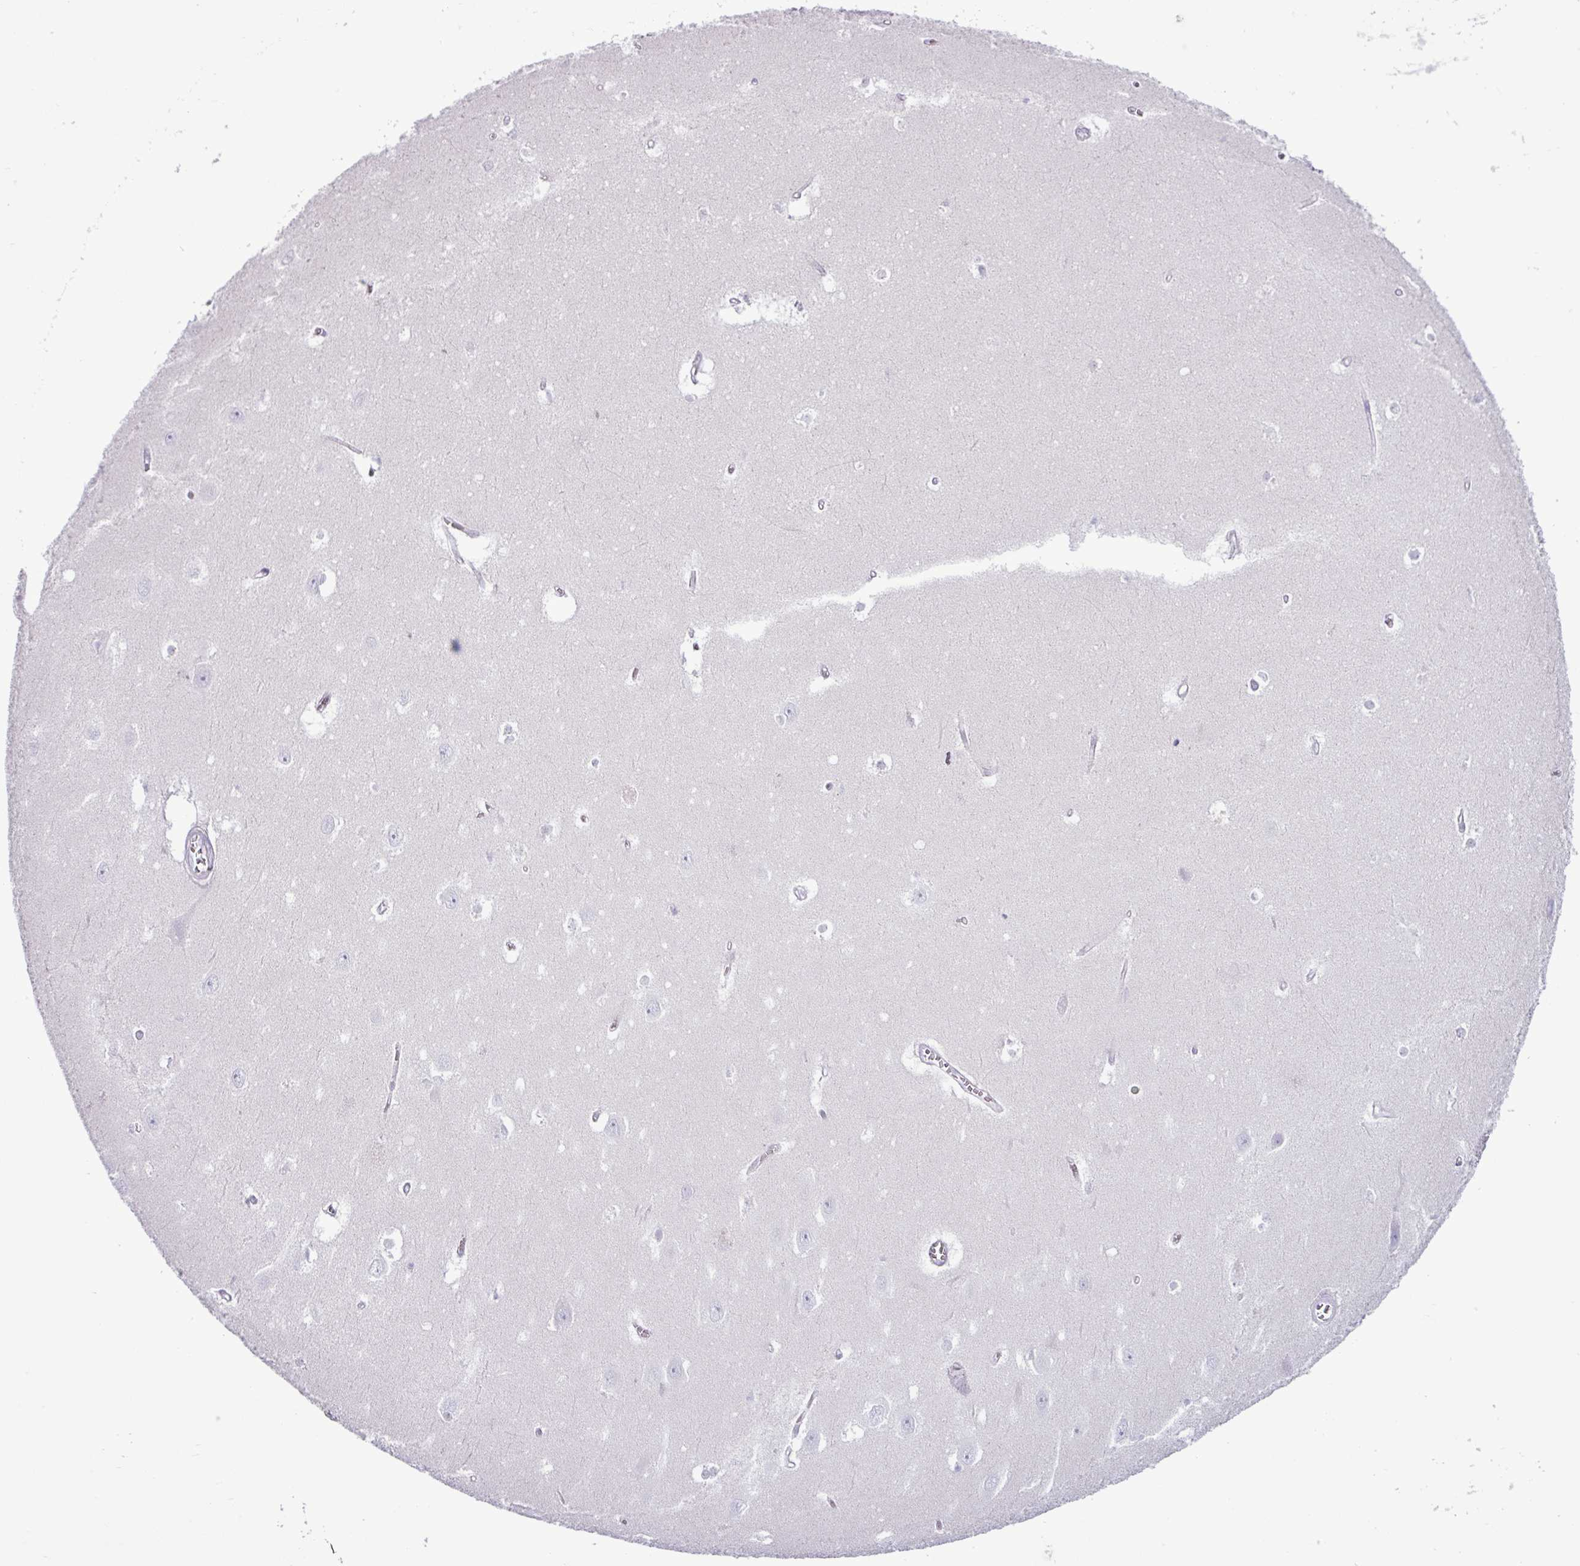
{"staining": {"intensity": "negative", "quantity": "none", "location": "none"}, "tissue": "hippocampus", "cell_type": "Glial cells", "image_type": "normal", "snomed": [{"axis": "morphology", "description": "Normal tissue, NOS"}, {"axis": "topography", "description": "Hippocampus"}], "caption": "High magnification brightfield microscopy of unremarkable hippocampus stained with DAB (3,3'-diaminobenzidine) (brown) and counterstained with hematoxylin (blue): glial cells show no significant expression. Brightfield microscopy of IHC stained with DAB (brown) and hematoxylin (blue), captured at high magnification.", "gene": "ALDH3A1", "patient": {"sex": "female", "age": 64}}